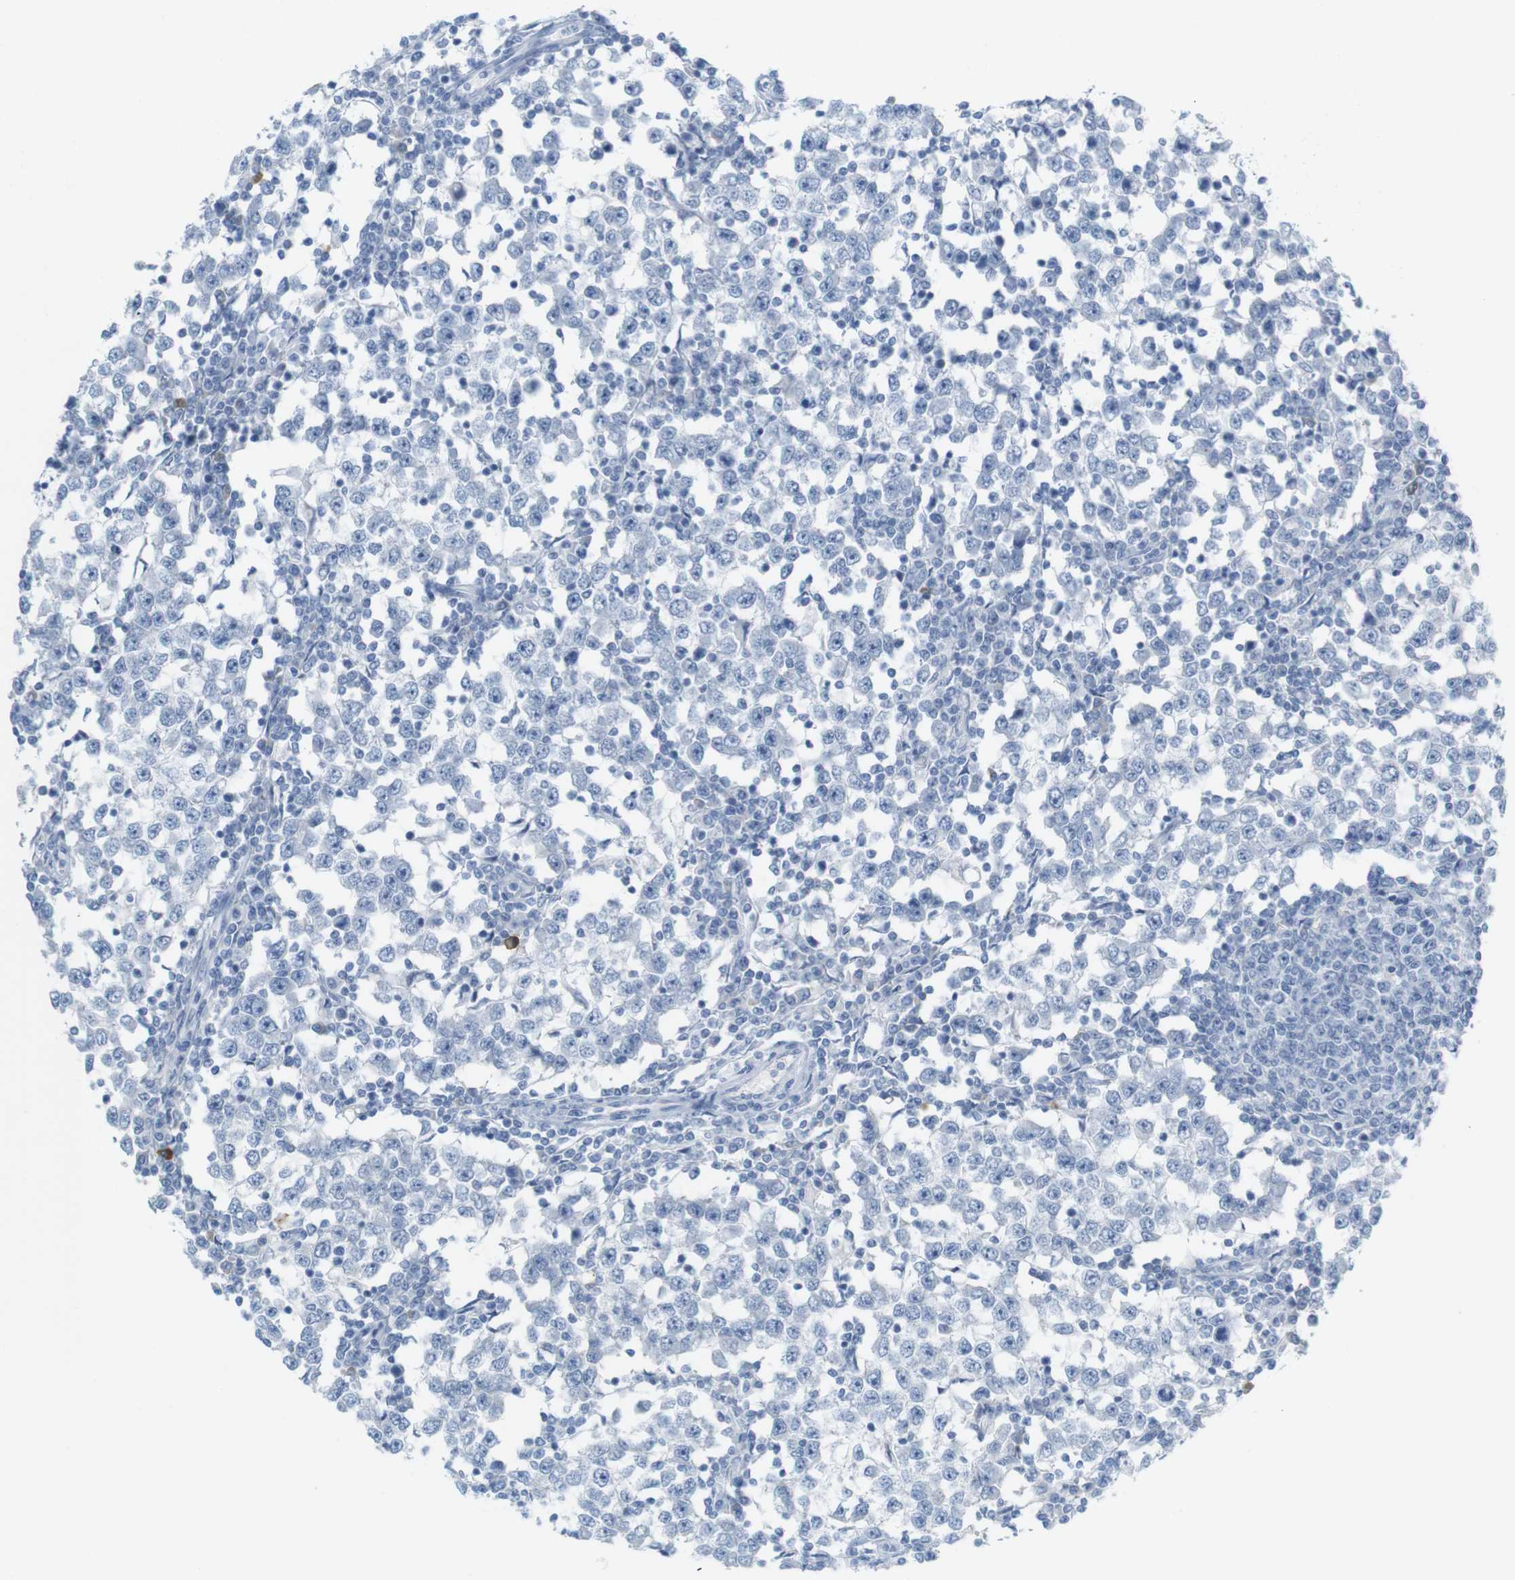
{"staining": {"intensity": "negative", "quantity": "none", "location": "none"}, "tissue": "testis cancer", "cell_type": "Tumor cells", "image_type": "cancer", "snomed": [{"axis": "morphology", "description": "Seminoma, NOS"}, {"axis": "topography", "description": "Testis"}], "caption": "This is an IHC image of human testis cancer. There is no positivity in tumor cells.", "gene": "RGS9", "patient": {"sex": "male", "age": 65}}